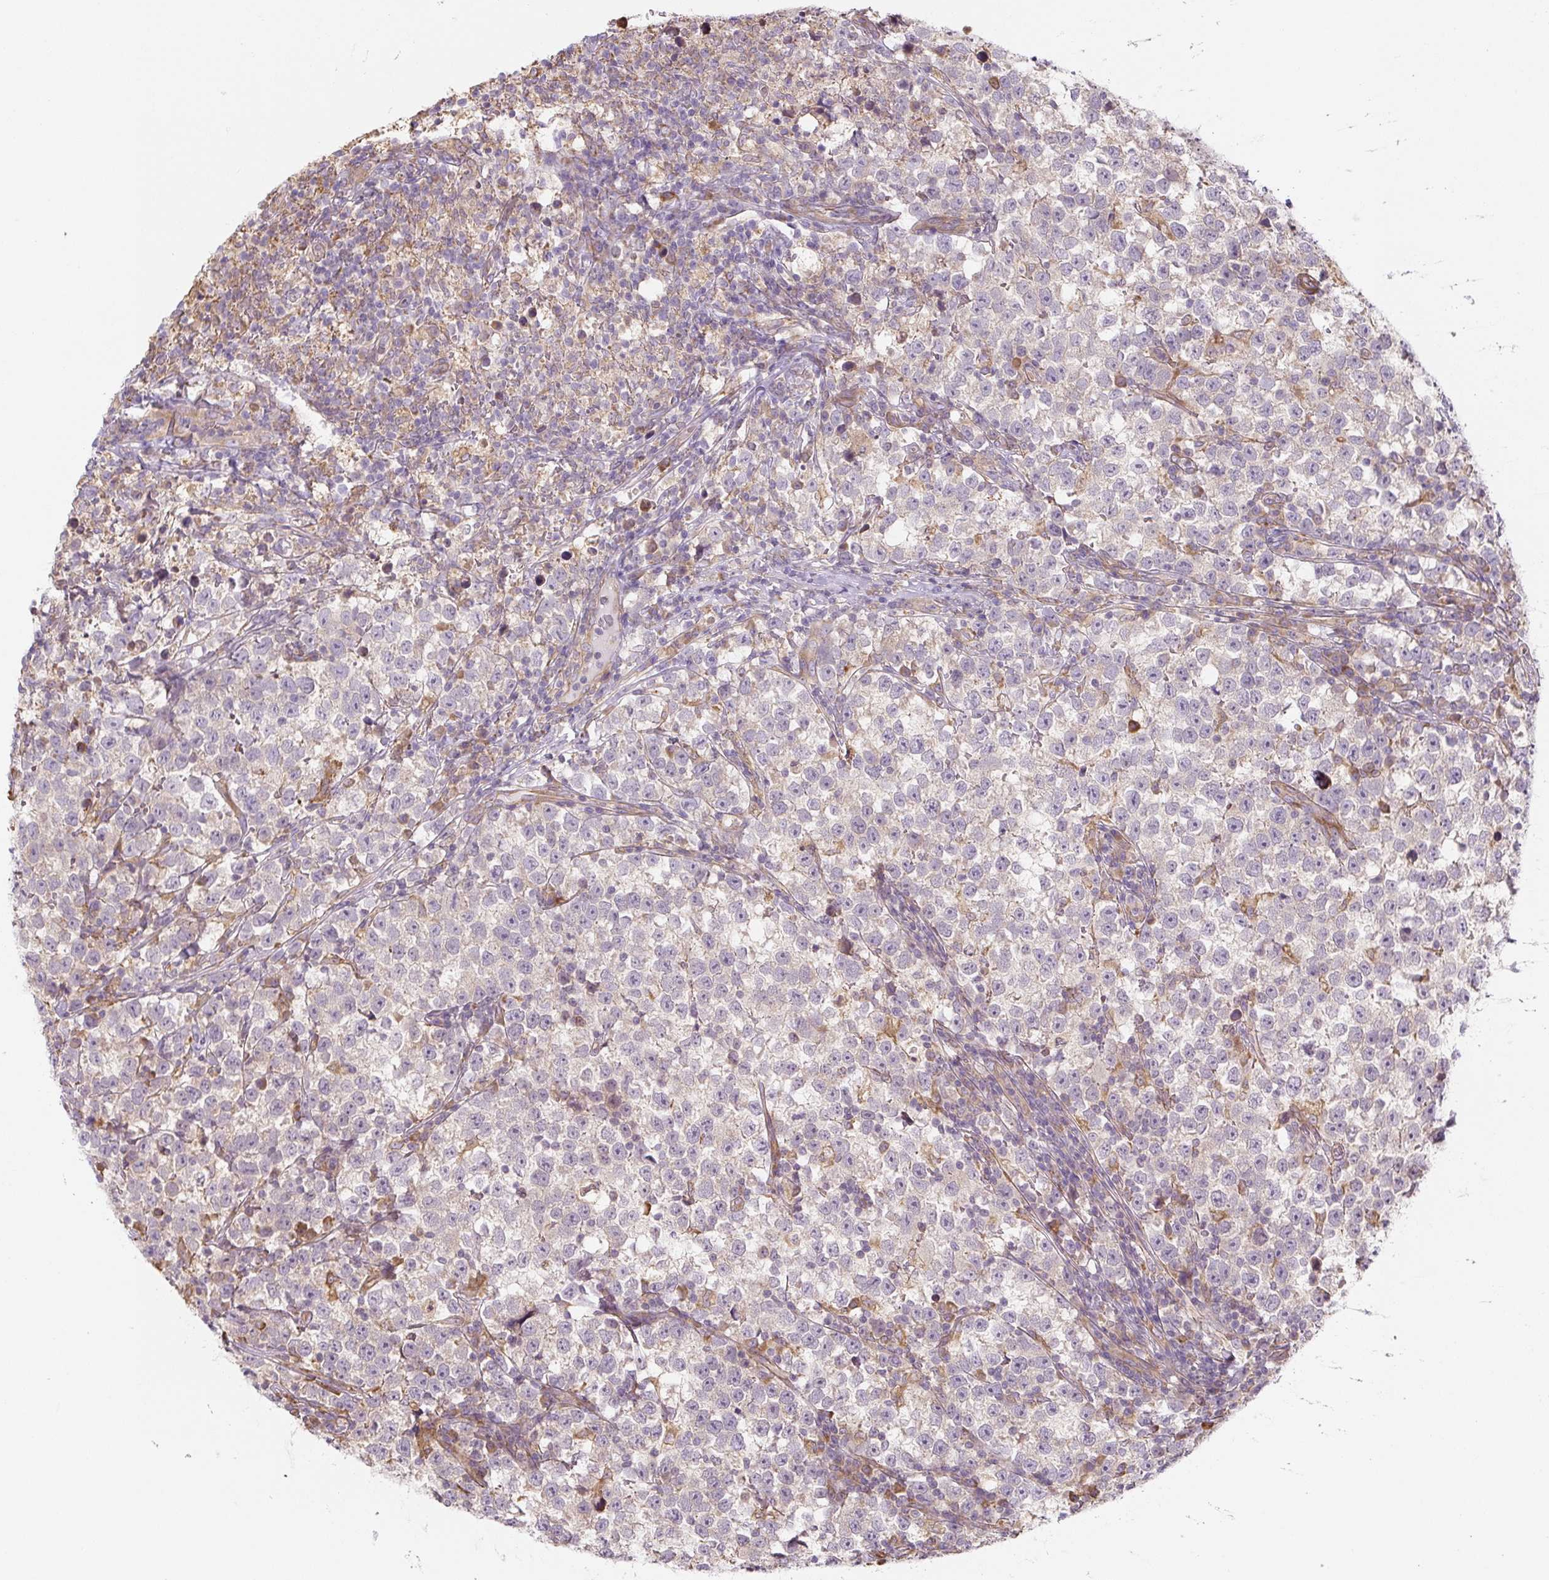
{"staining": {"intensity": "negative", "quantity": "none", "location": "none"}, "tissue": "testis cancer", "cell_type": "Tumor cells", "image_type": "cancer", "snomed": [{"axis": "morphology", "description": "Normal tissue, NOS"}, {"axis": "morphology", "description": "Seminoma, NOS"}, {"axis": "topography", "description": "Testis"}], "caption": "Immunohistochemical staining of human testis seminoma shows no significant positivity in tumor cells. (Brightfield microscopy of DAB (3,3'-diaminobenzidine) immunohistochemistry (IHC) at high magnification).", "gene": "RASA1", "patient": {"sex": "male", "age": 43}}